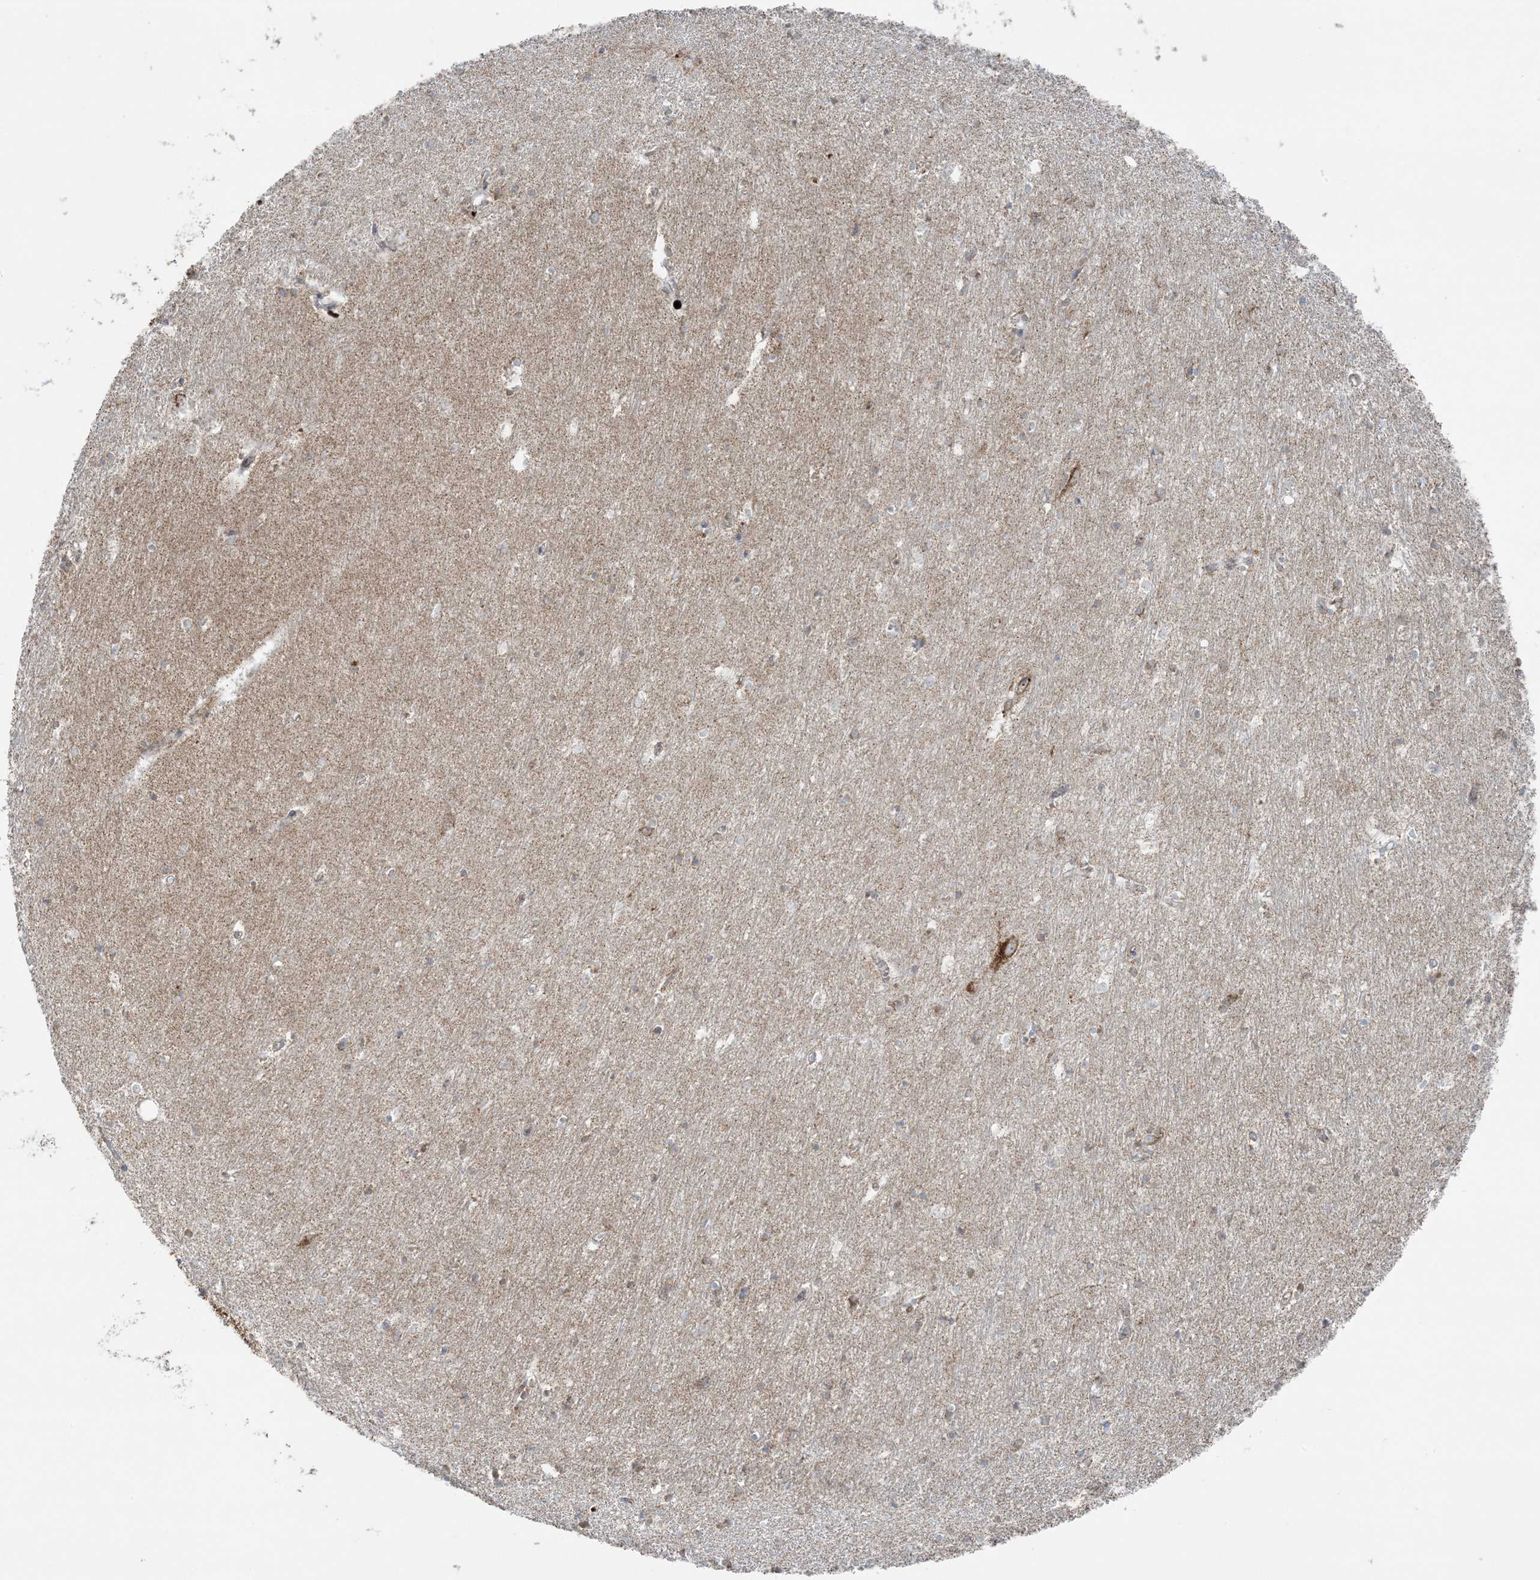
{"staining": {"intensity": "weak", "quantity": "<25%", "location": "cytoplasmic/membranous"}, "tissue": "hippocampus", "cell_type": "Glial cells", "image_type": "normal", "snomed": [{"axis": "morphology", "description": "Normal tissue, NOS"}, {"axis": "topography", "description": "Hippocampus"}], "caption": "Glial cells are negative for protein expression in benign human hippocampus. (Immunohistochemistry (ihc), brightfield microscopy, high magnification).", "gene": "PIK3R4", "patient": {"sex": "female", "age": 64}}